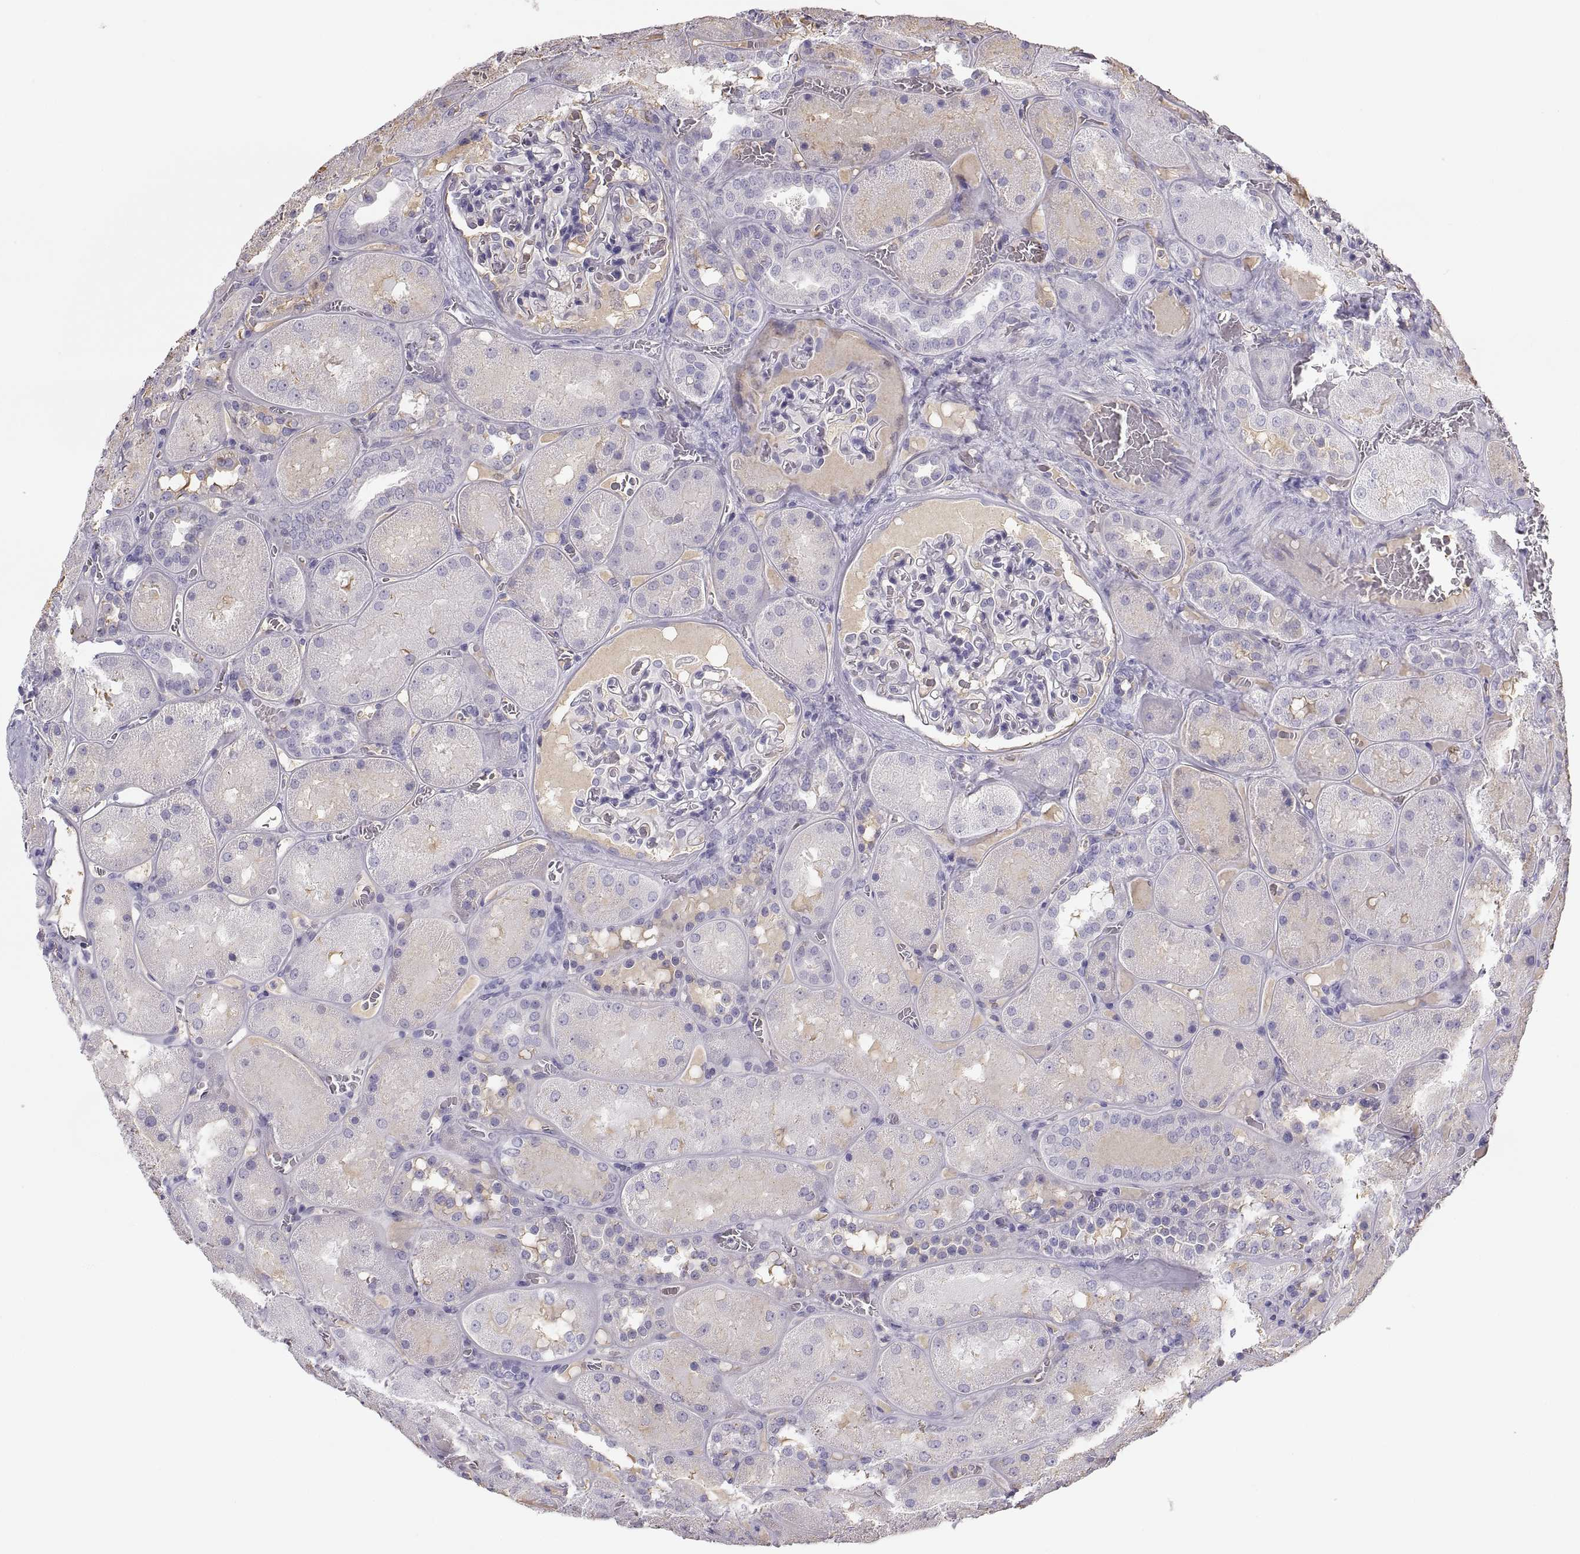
{"staining": {"intensity": "negative", "quantity": "none", "location": "none"}, "tissue": "kidney", "cell_type": "Cells in glomeruli", "image_type": "normal", "snomed": [{"axis": "morphology", "description": "Normal tissue, NOS"}, {"axis": "topography", "description": "Kidney"}], "caption": "Immunohistochemistry image of benign kidney: human kidney stained with DAB shows no significant protein staining in cells in glomeruli.", "gene": "MAGEB2", "patient": {"sex": "male", "age": 73}}